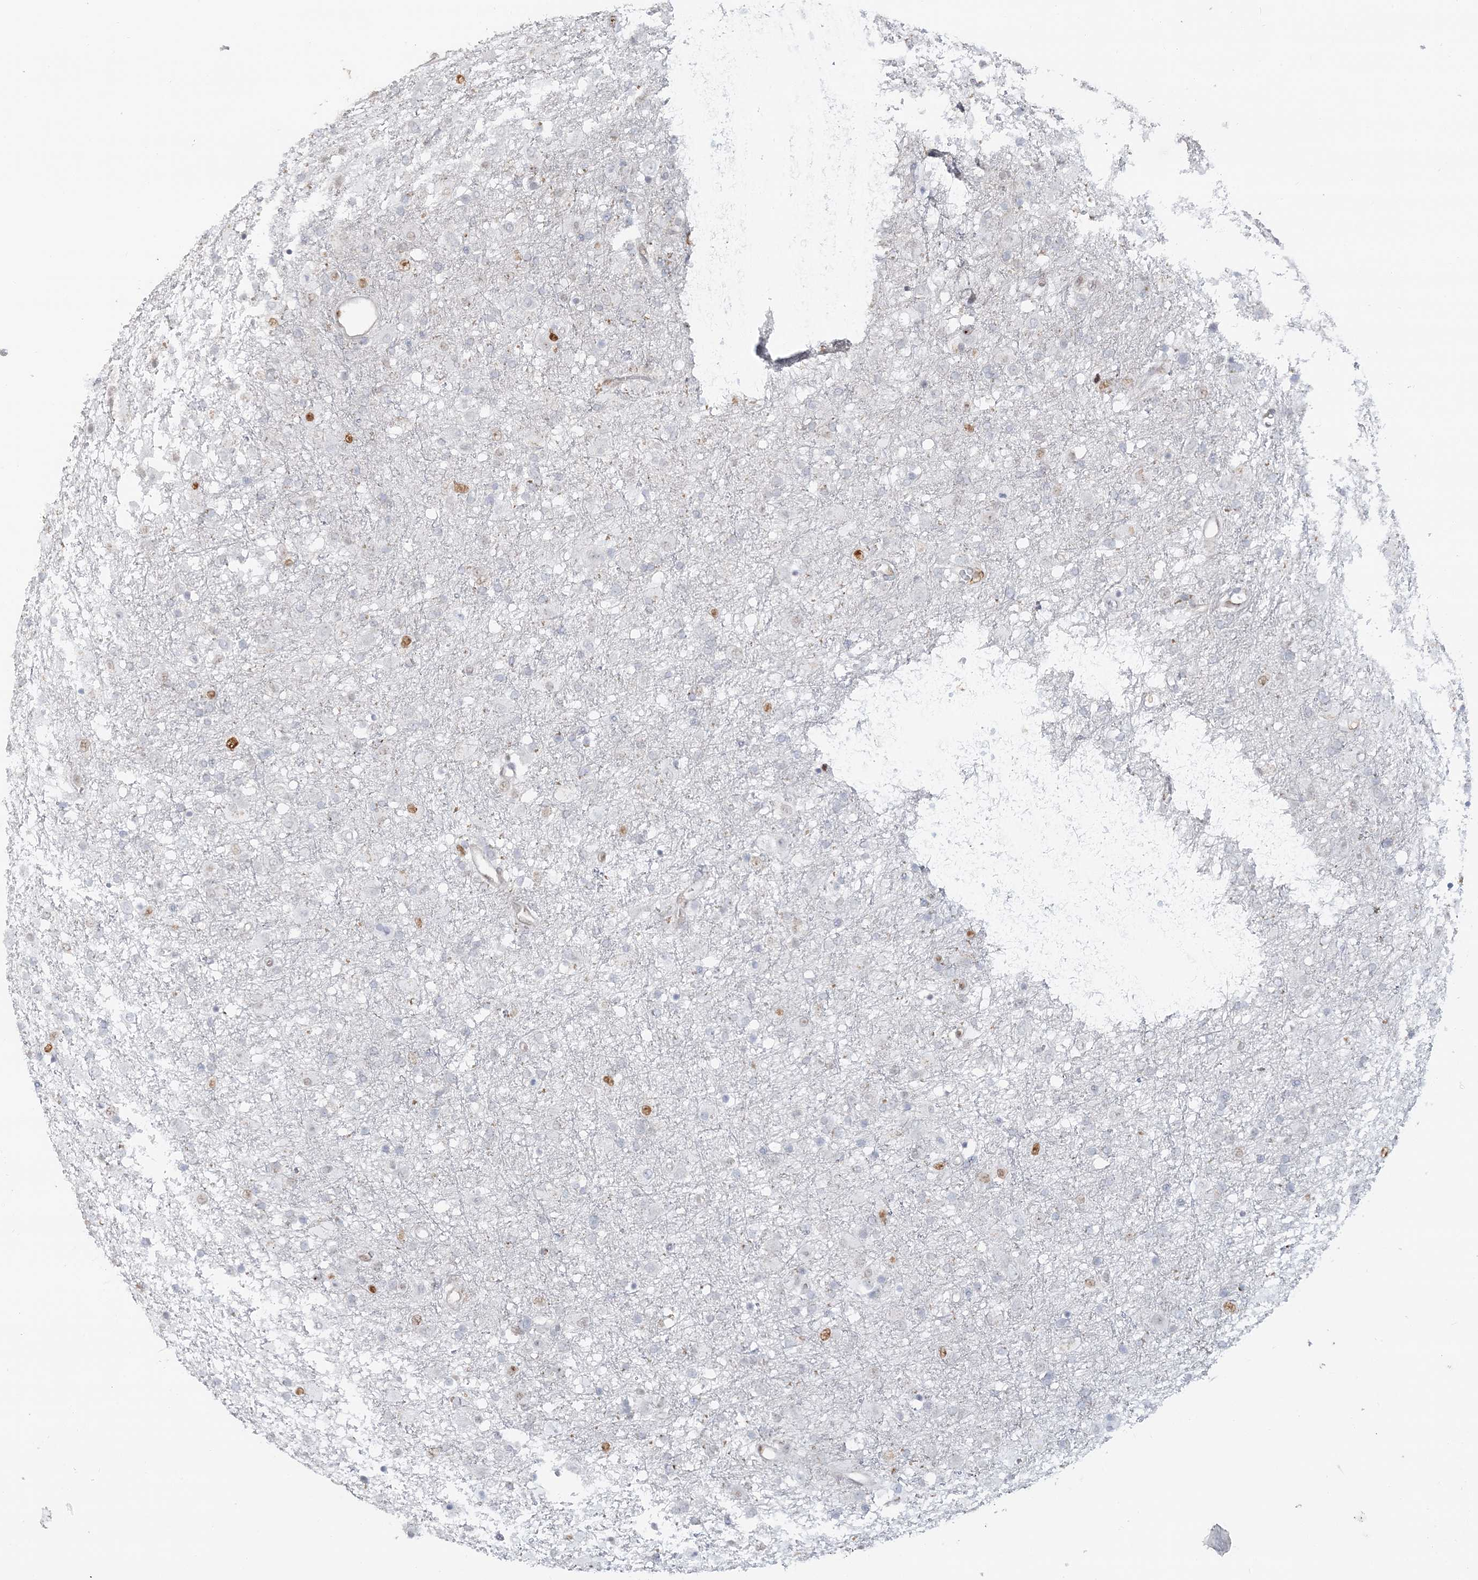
{"staining": {"intensity": "negative", "quantity": "none", "location": "none"}, "tissue": "glioma", "cell_type": "Tumor cells", "image_type": "cancer", "snomed": [{"axis": "morphology", "description": "Glioma, malignant, Low grade"}, {"axis": "topography", "description": "Brain"}], "caption": "Immunohistochemistry of glioma shows no positivity in tumor cells.", "gene": "SUMO2", "patient": {"sex": "male", "age": 65}}